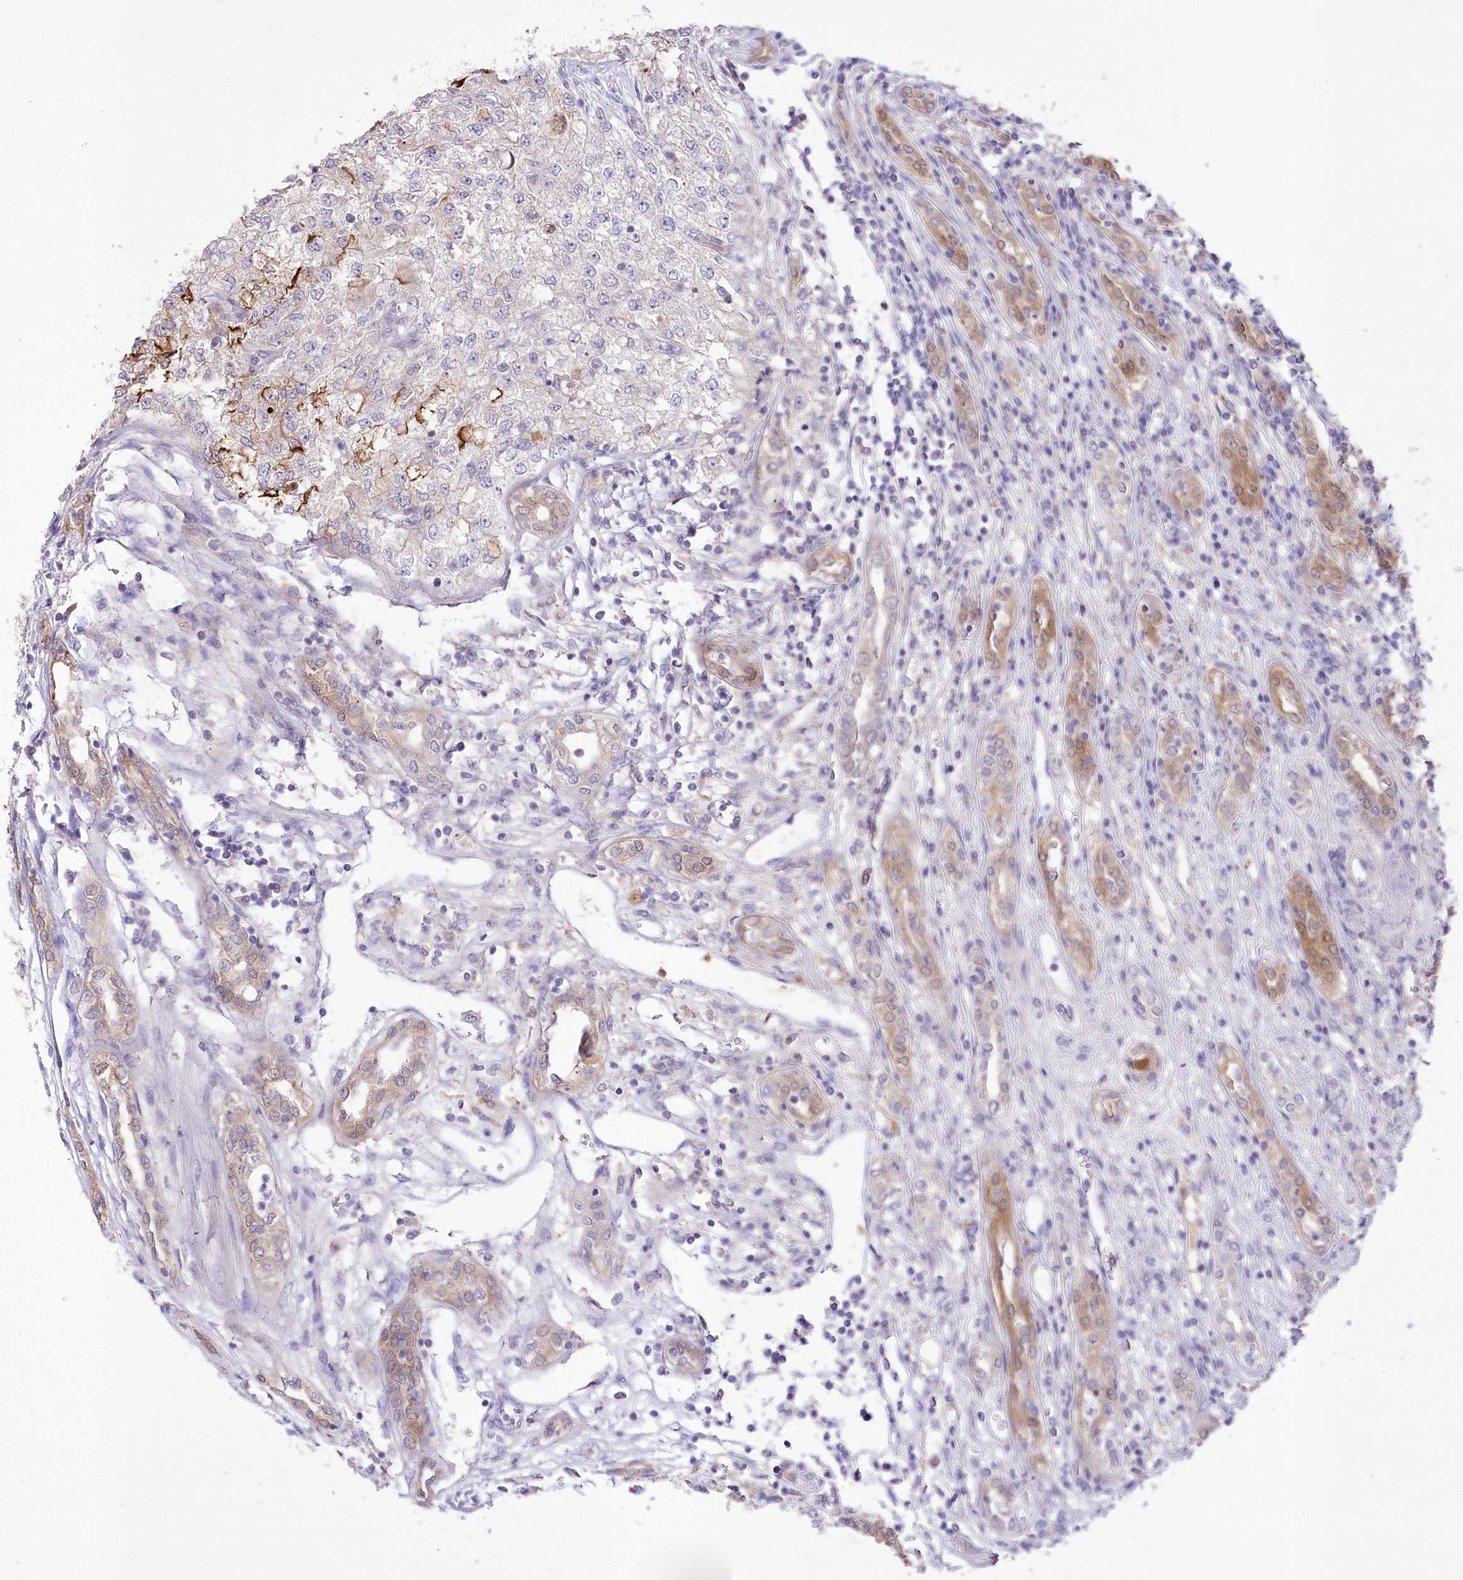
{"staining": {"intensity": "moderate", "quantity": "<25%", "location": "cytoplasmic/membranous"}, "tissue": "renal cancer", "cell_type": "Tumor cells", "image_type": "cancer", "snomed": [{"axis": "morphology", "description": "Adenocarcinoma, NOS"}, {"axis": "topography", "description": "Kidney"}], "caption": "DAB immunohistochemical staining of renal cancer shows moderate cytoplasmic/membranous protein positivity in approximately <25% of tumor cells.", "gene": "PBLD", "patient": {"sex": "female", "age": 54}}